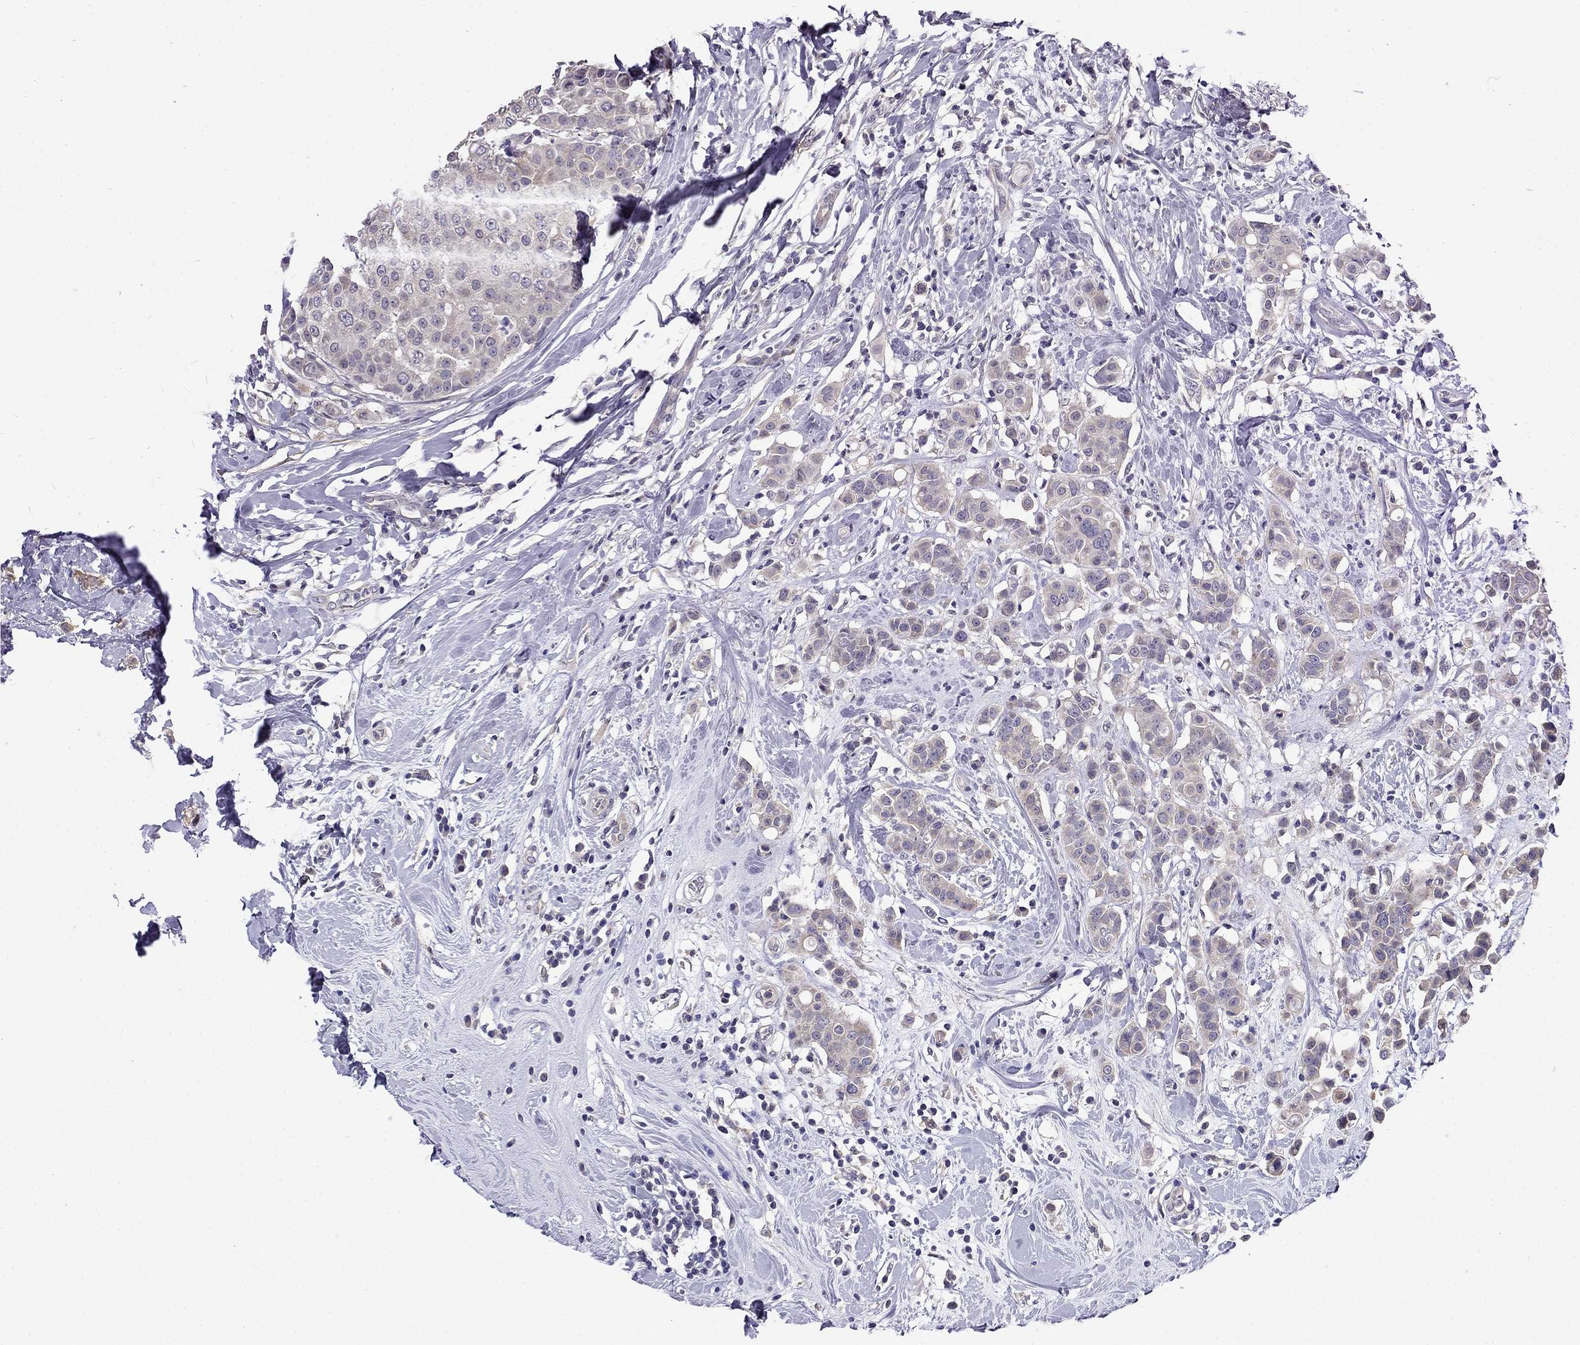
{"staining": {"intensity": "weak", "quantity": "<25%", "location": "cytoplasmic/membranous"}, "tissue": "breast cancer", "cell_type": "Tumor cells", "image_type": "cancer", "snomed": [{"axis": "morphology", "description": "Duct carcinoma"}, {"axis": "topography", "description": "Breast"}], "caption": "High magnification brightfield microscopy of invasive ductal carcinoma (breast) stained with DAB (brown) and counterstained with hematoxylin (blue): tumor cells show no significant expression.", "gene": "SCNN1D", "patient": {"sex": "female", "age": 27}}